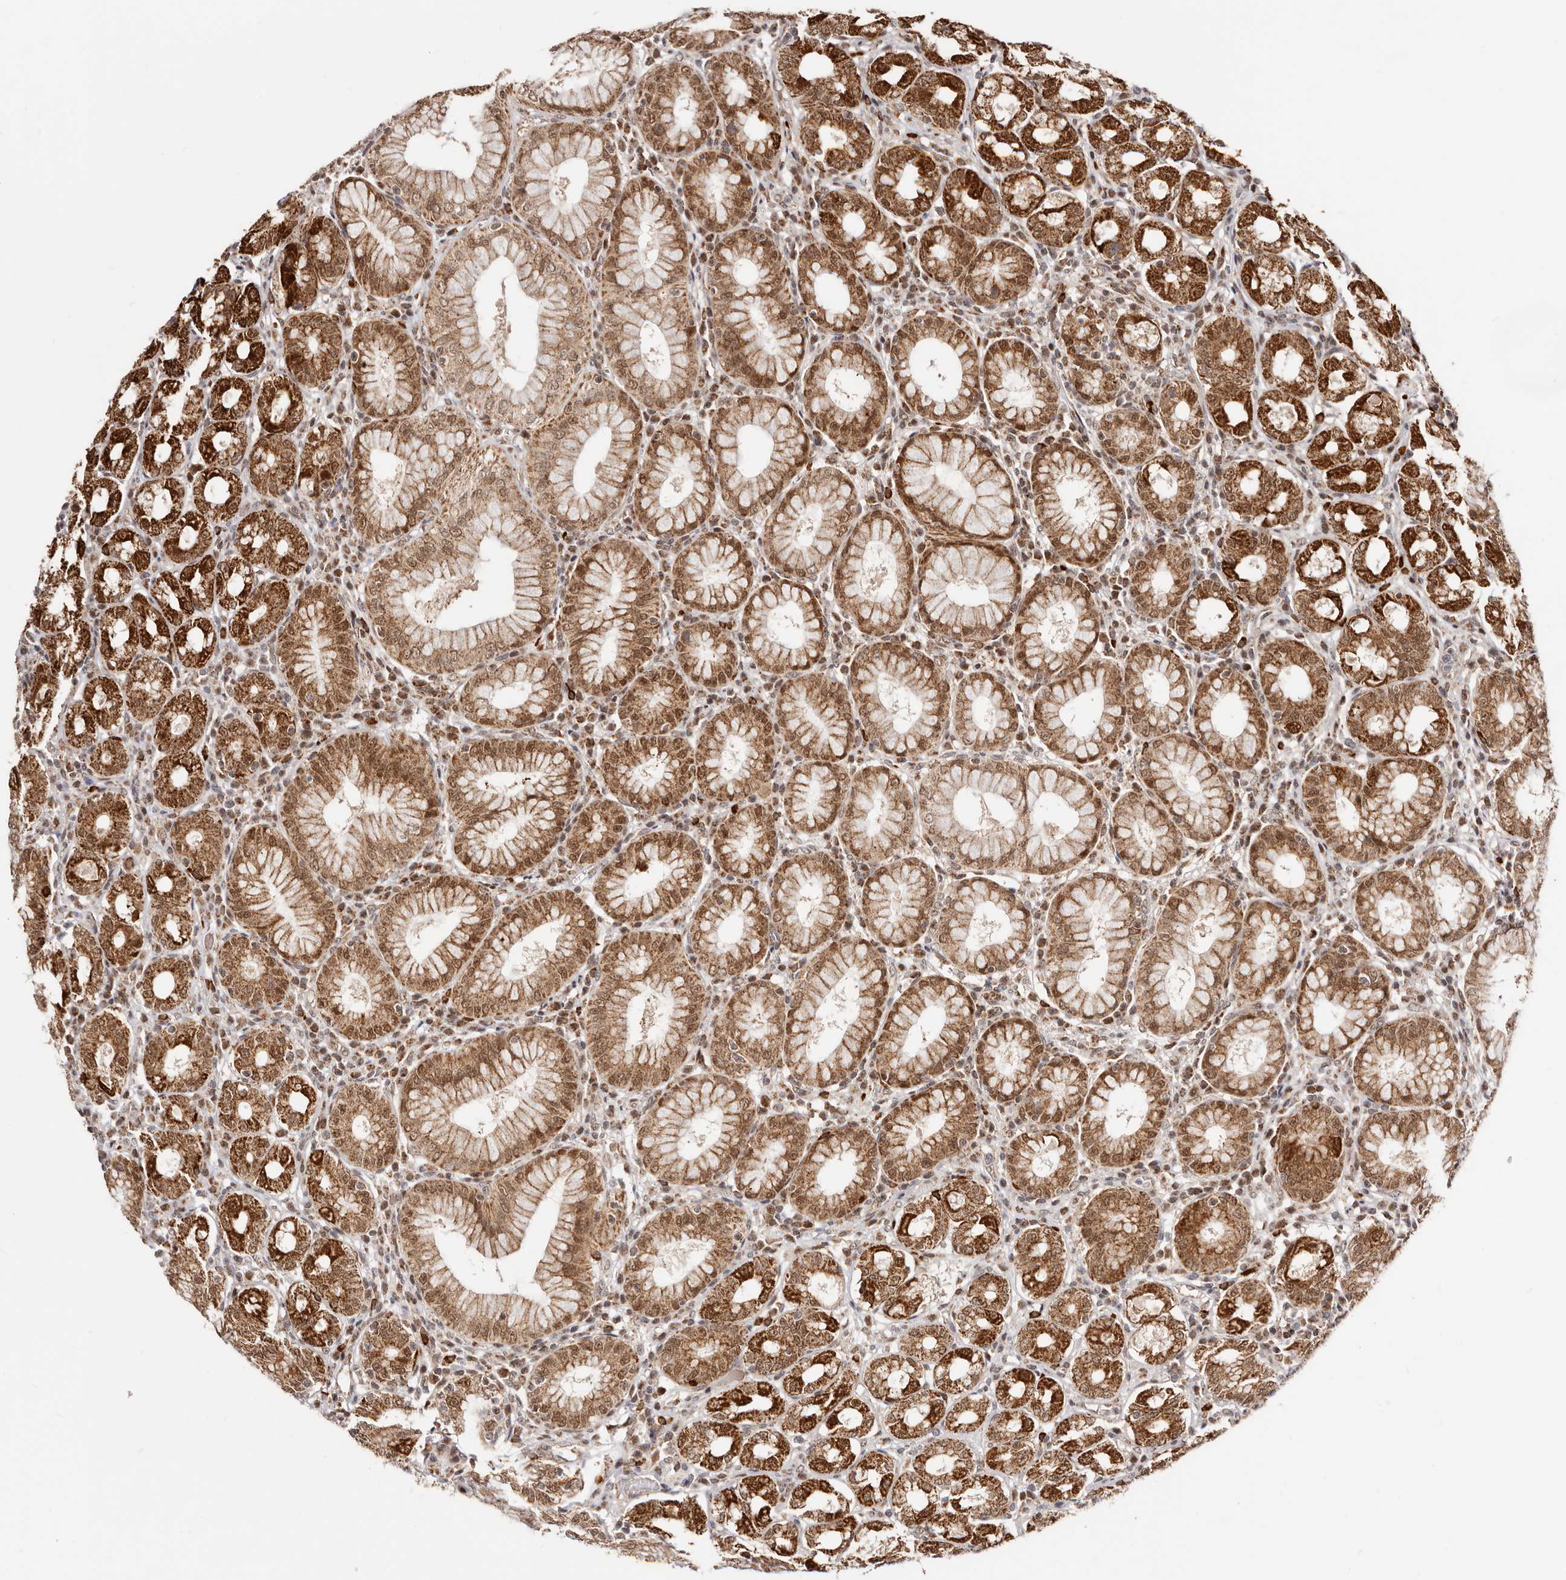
{"staining": {"intensity": "strong", "quantity": ">75%", "location": "cytoplasmic/membranous,nuclear"}, "tissue": "stomach", "cell_type": "Glandular cells", "image_type": "normal", "snomed": [{"axis": "morphology", "description": "Normal tissue, NOS"}, {"axis": "topography", "description": "Stomach"}, {"axis": "topography", "description": "Stomach, lower"}], "caption": "An immunohistochemistry micrograph of unremarkable tissue is shown. Protein staining in brown labels strong cytoplasmic/membranous,nuclear positivity in stomach within glandular cells. (Brightfield microscopy of DAB IHC at high magnification).", "gene": "SEC14L1", "patient": {"sex": "female", "age": 56}}